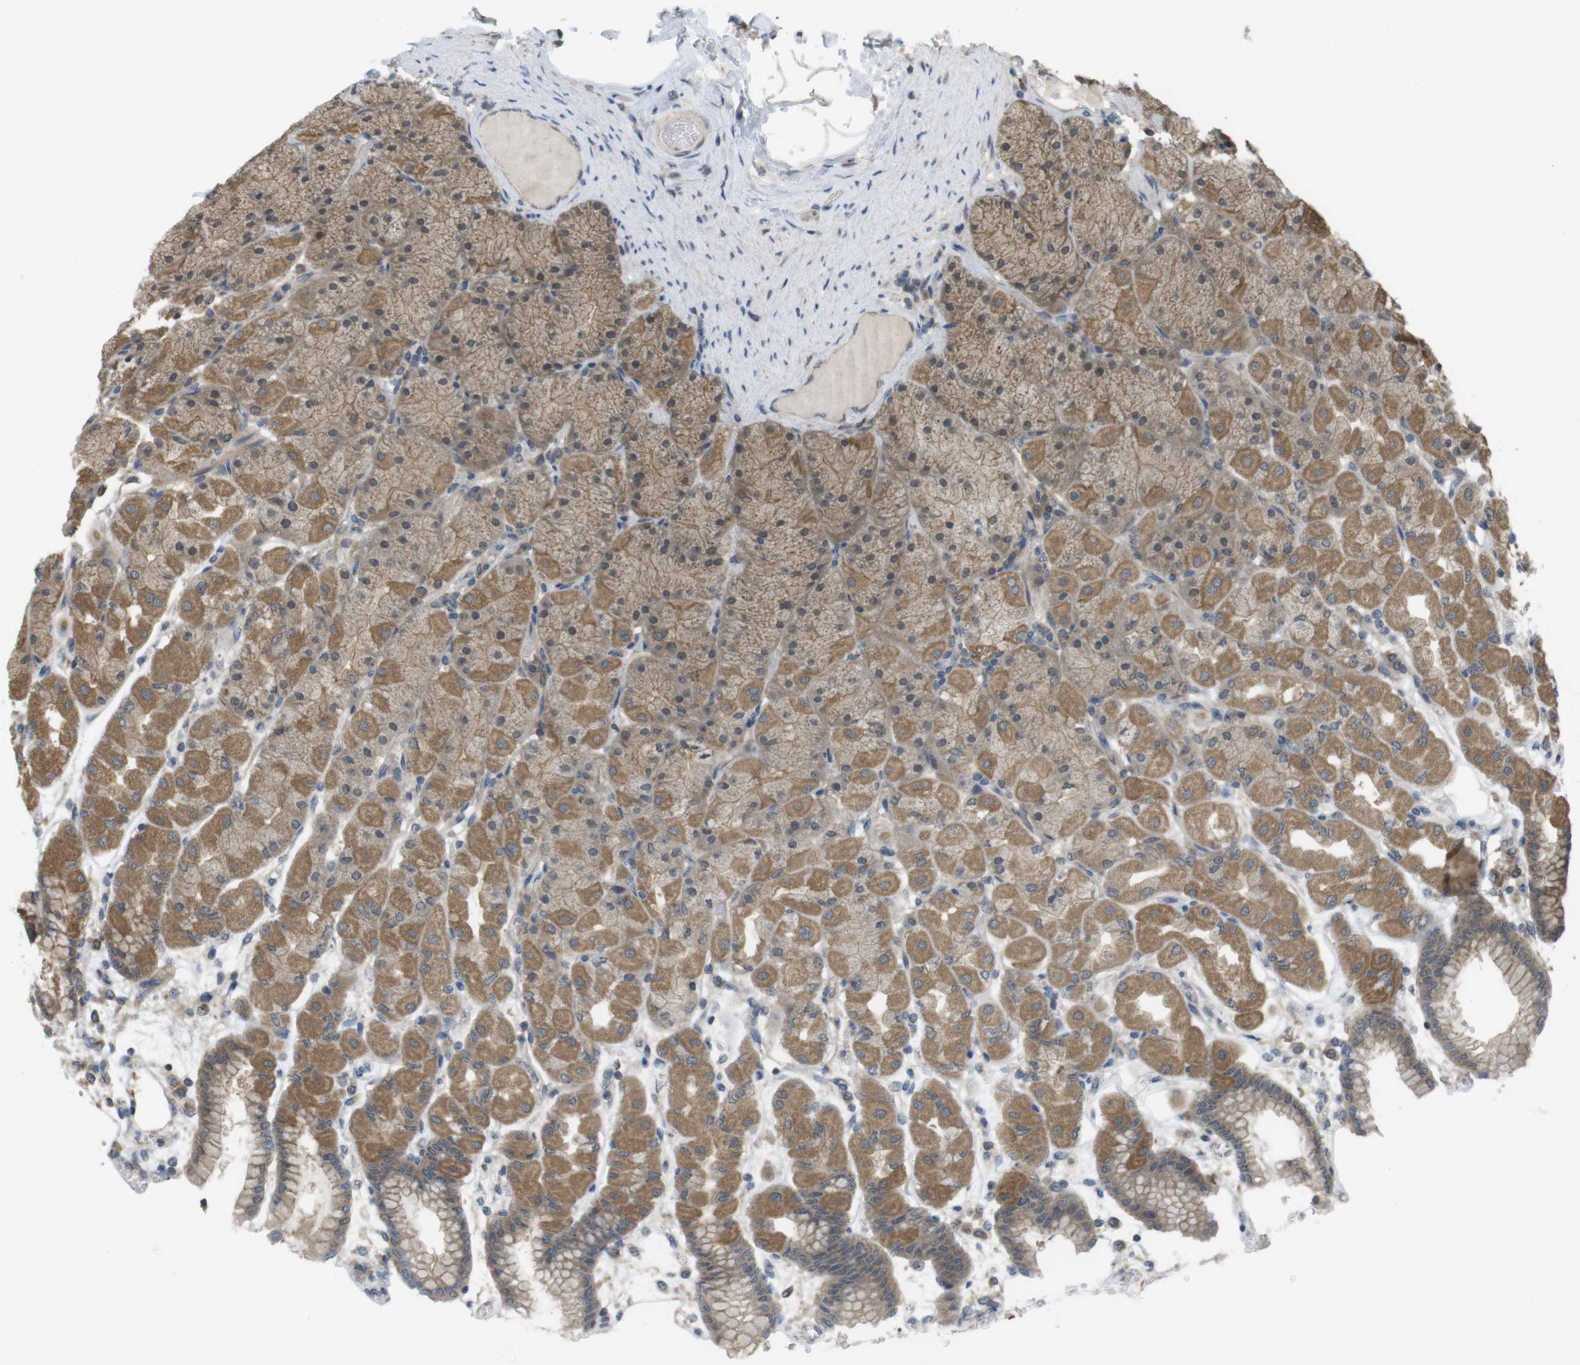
{"staining": {"intensity": "moderate", "quantity": ">75%", "location": "cytoplasmic/membranous"}, "tissue": "stomach", "cell_type": "Glandular cells", "image_type": "normal", "snomed": [{"axis": "morphology", "description": "Normal tissue, NOS"}, {"axis": "topography", "description": "Stomach, upper"}], "caption": "Glandular cells reveal moderate cytoplasmic/membranous staining in about >75% of cells in unremarkable stomach.", "gene": "RNF130", "patient": {"sex": "female", "age": 56}}